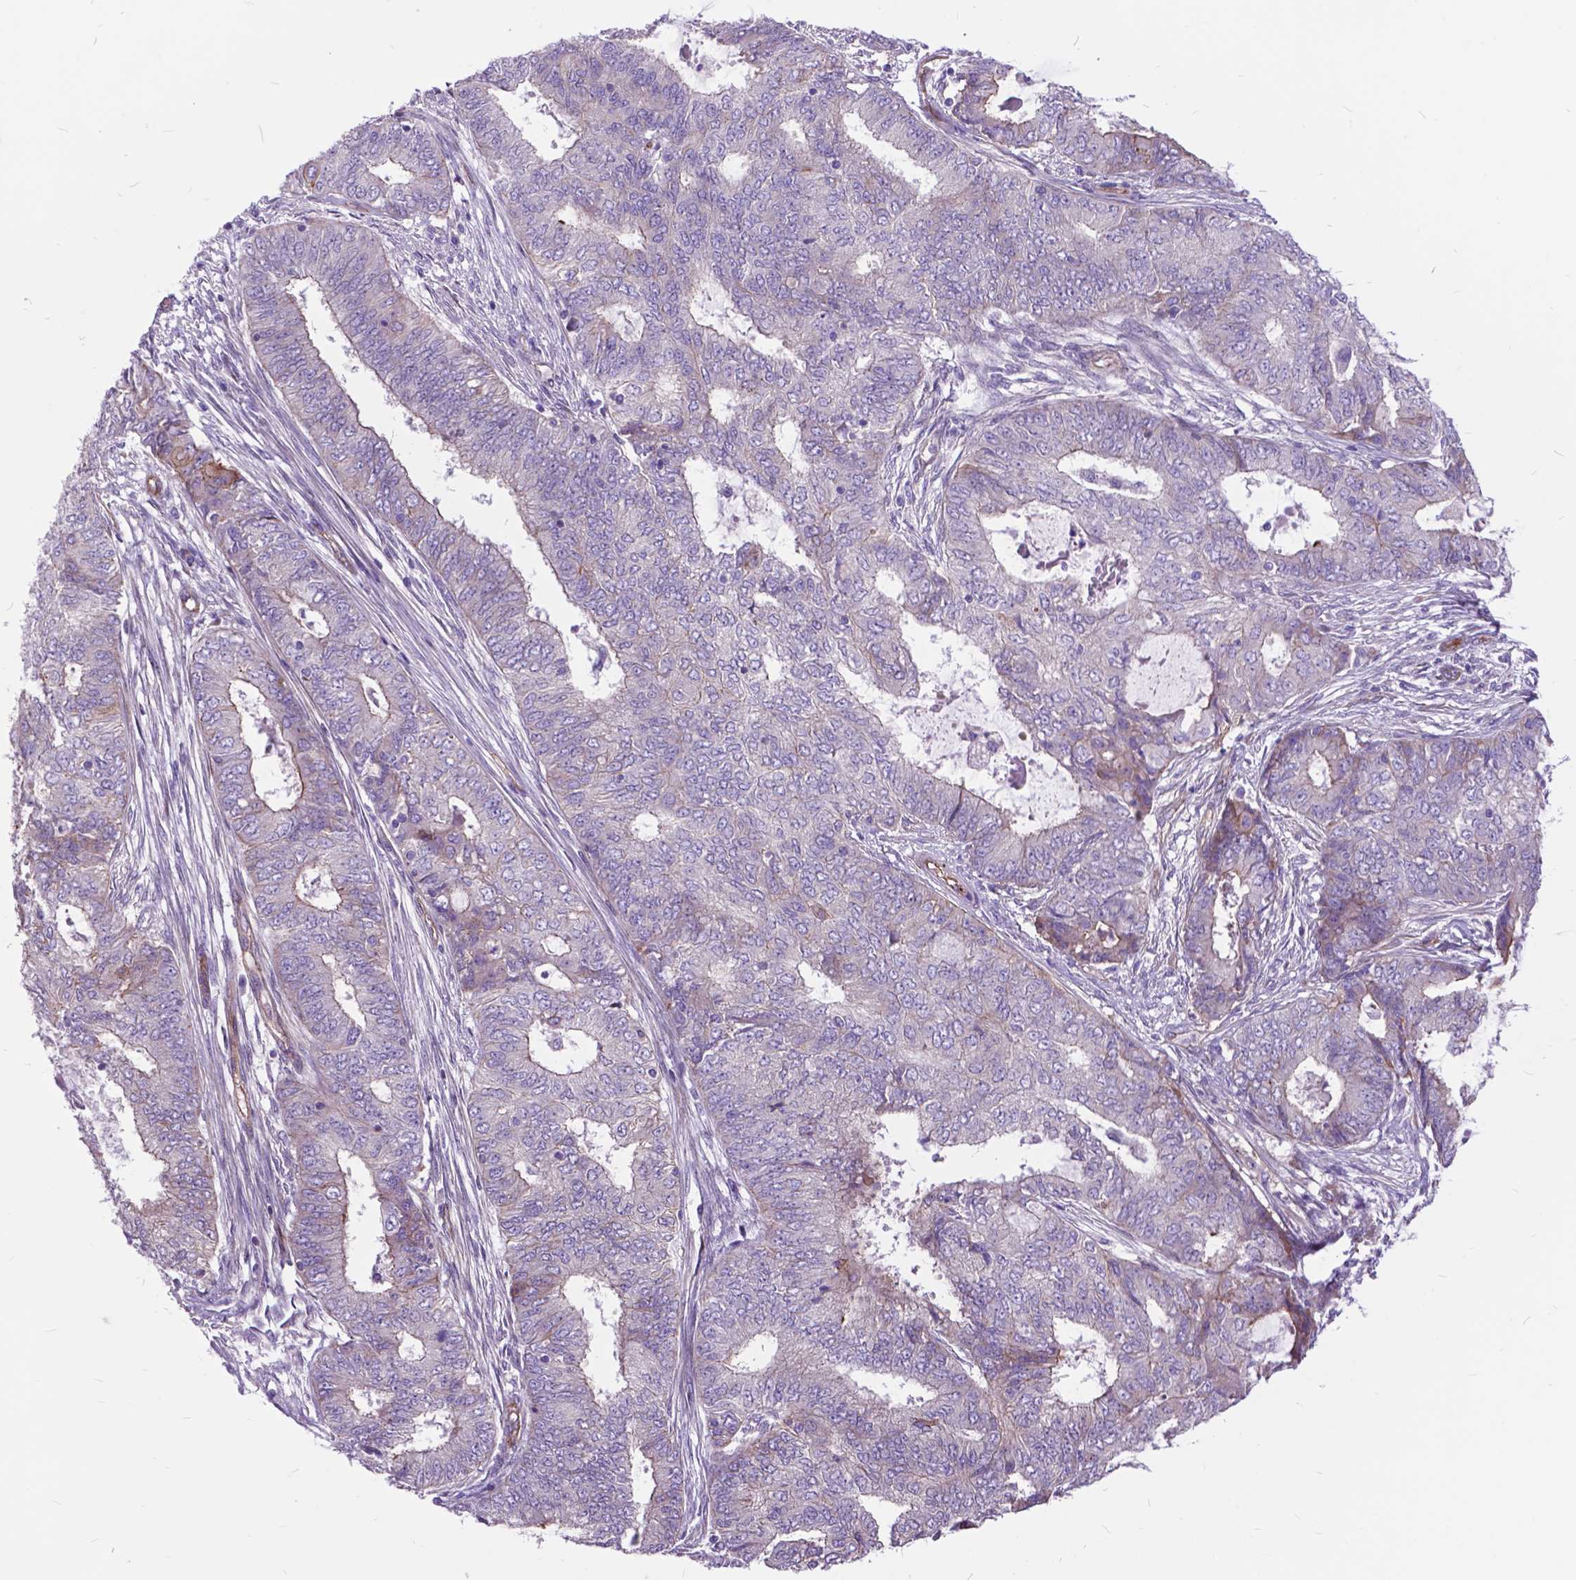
{"staining": {"intensity": "negative", "quantity": "none", "location": "none"}, "tissue": "endometrial cancer", "cell_type": "Tumor cells", "image_type": "cancer", "snomed": [{"axis": "morphology", "description": "Adenocarcinoma, NOS"}, {"axis": "topography", "description": "Endometrium"}], "caption": "This is an immunohistochemistry (IHC) image of human endometrial cancer (adenocarcinoma). There is no staining in tumor cells.", "gene": "FLT4", "patient": {"sex": "female", "age": 62}}